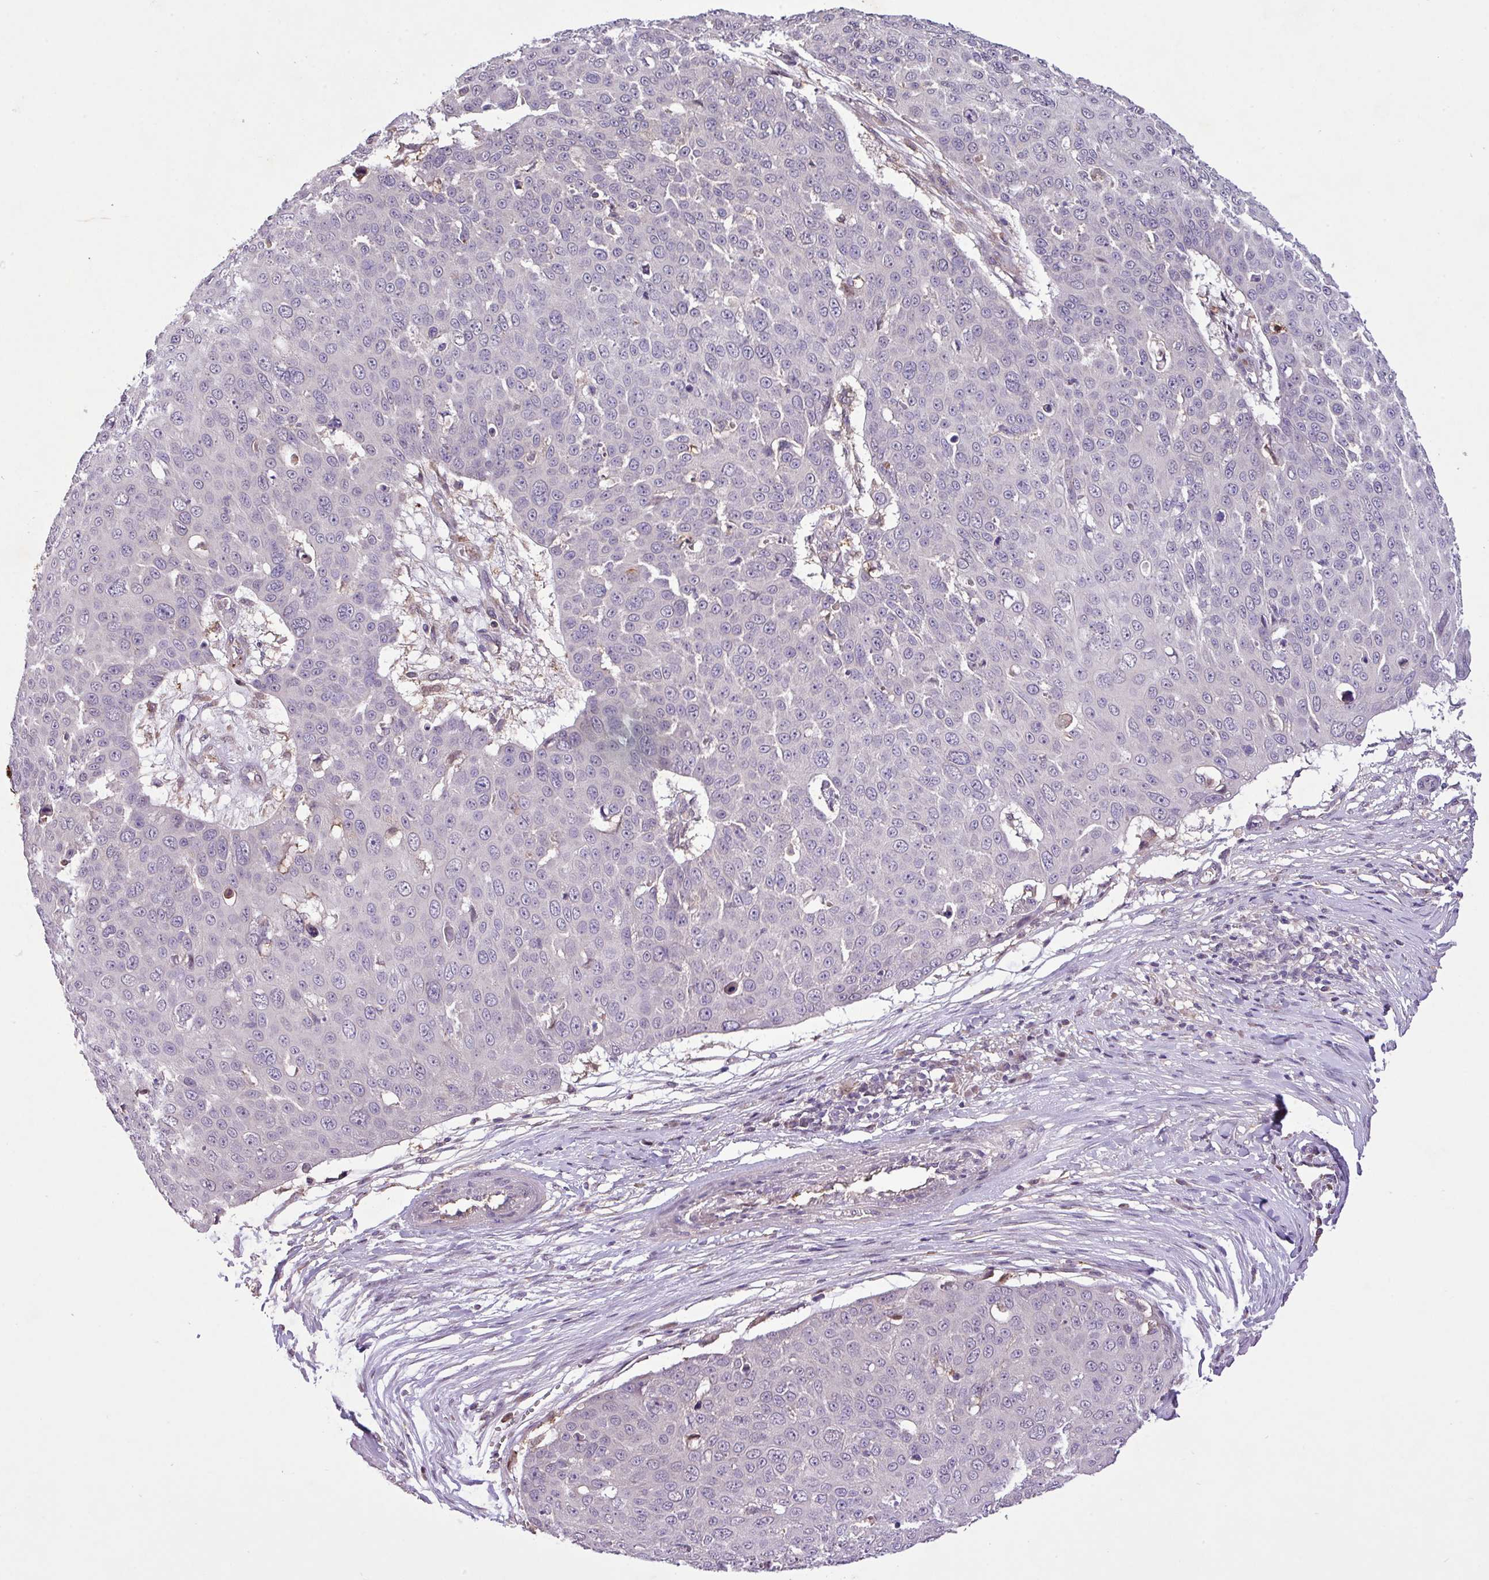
{"staining": {"intensity": "negative", "quantity": "none", "location": "none"}, "tissue": "skin cancer", "cell_type": "Tumor cells", "image_type": "cancer", "snomed": [{"axis": "morphology", "description": "Squamous cell carcinoma, NOS"}, {"axis": "topography", "description": "Skin"}], "caption": "IHC photomicrograph of human skin cancer (squamous cell carcinoma) stained for a protein (brown), which displays no positivity in tumor cells. The staining was performed using DAB (3,3'-diaminobenzidine) to visualize the protein expression in brown, while the nuclei were stained in blue with hematoxylin (Magnification: 20x).", "gene": "RPP25L", "patient": {"sex": "male", "age": 71}}